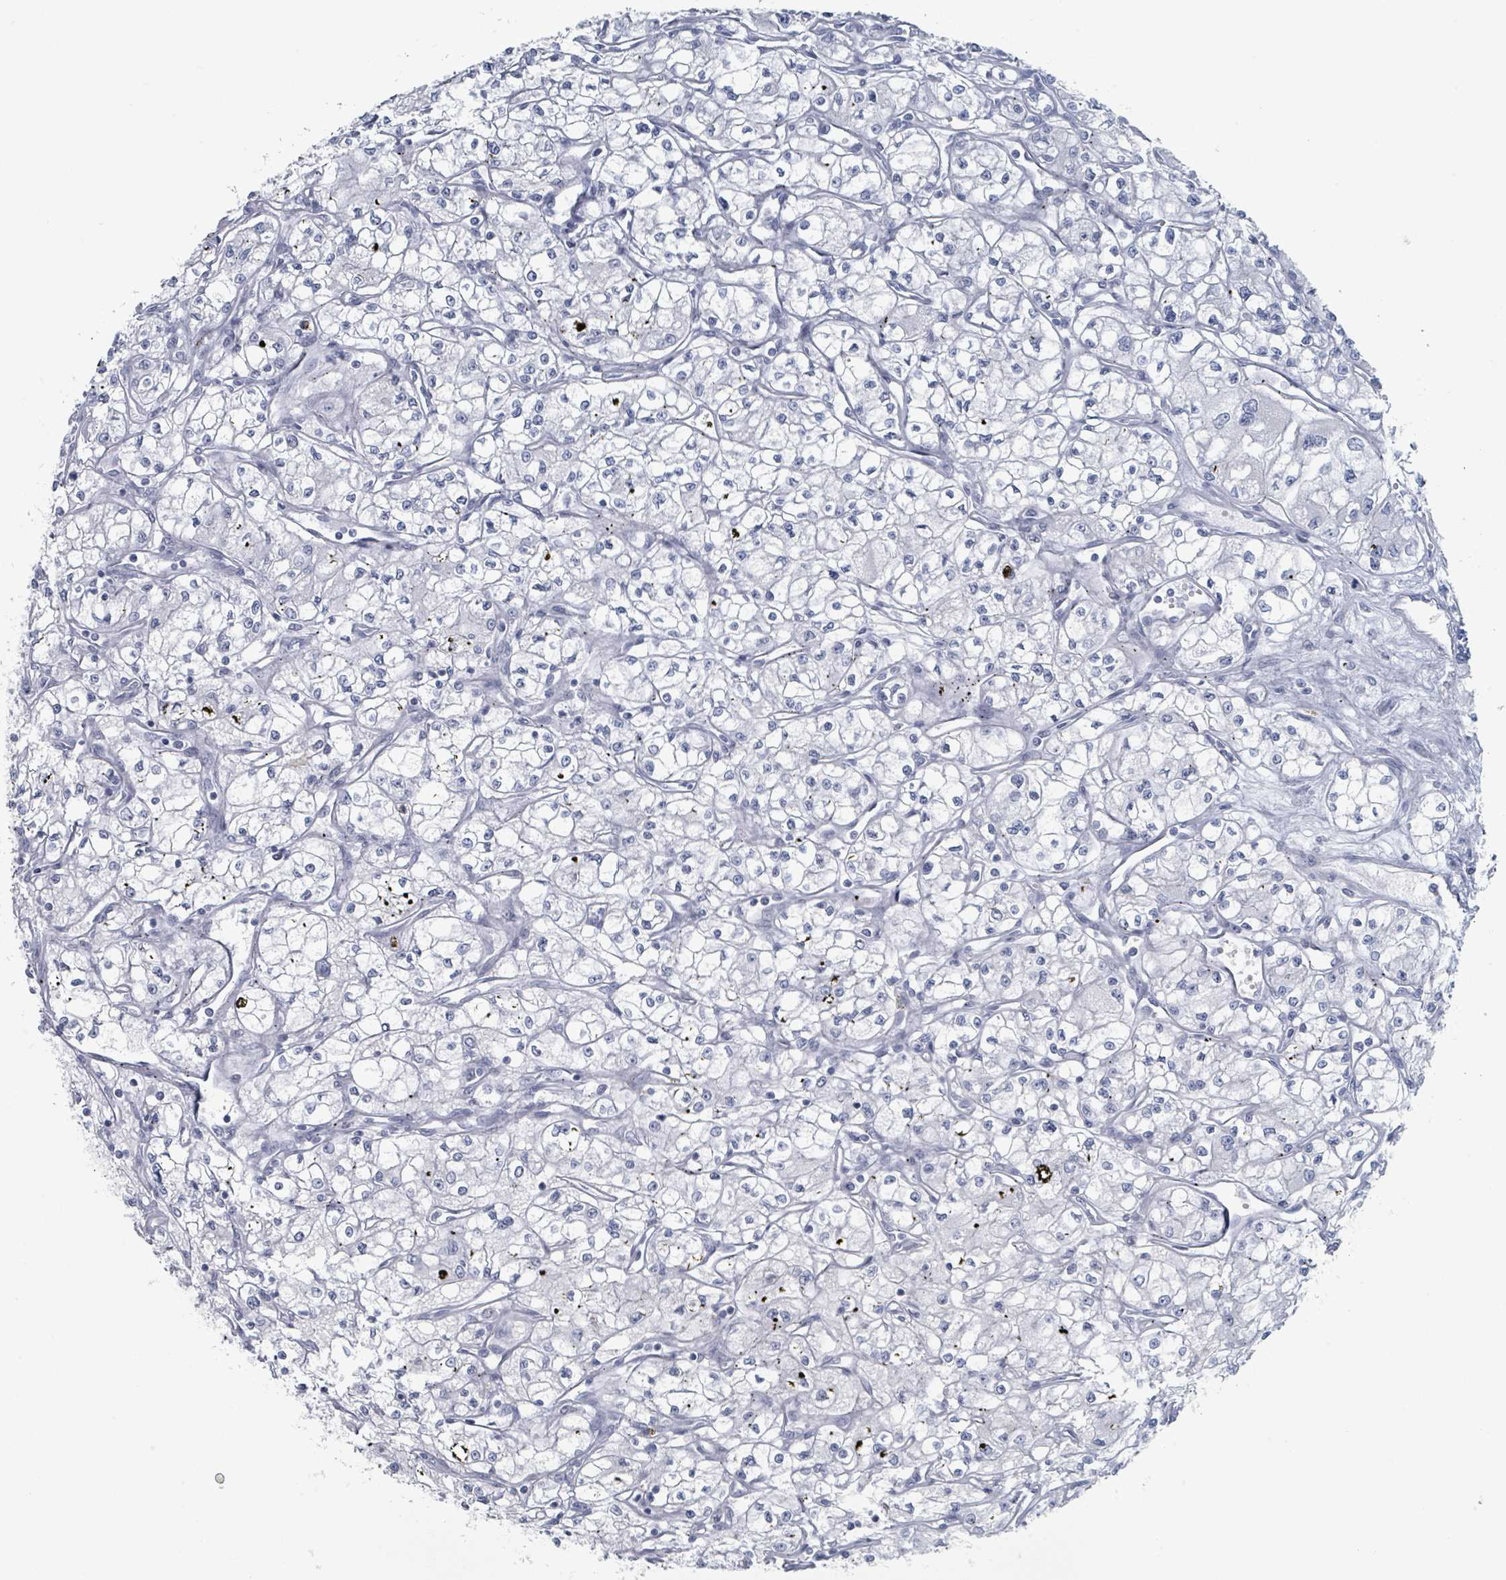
{"staining": {"intensity": "negative", "quantity": "none", "location": "none"}, "tissue": "renal cancer", "cell_type": "Tumor cells", "image_type": "cancer", "snomed": [{"axis": "morphology", "description": "Adenocarcinoma, NOS"}, {"axis": "topography", "description": "Kidney"}], "caption": "IHC of renal cancer shows no staining in tumor cells.", "gene": "GPR15LG", "patient": {"sex": "male", "age": 59}}